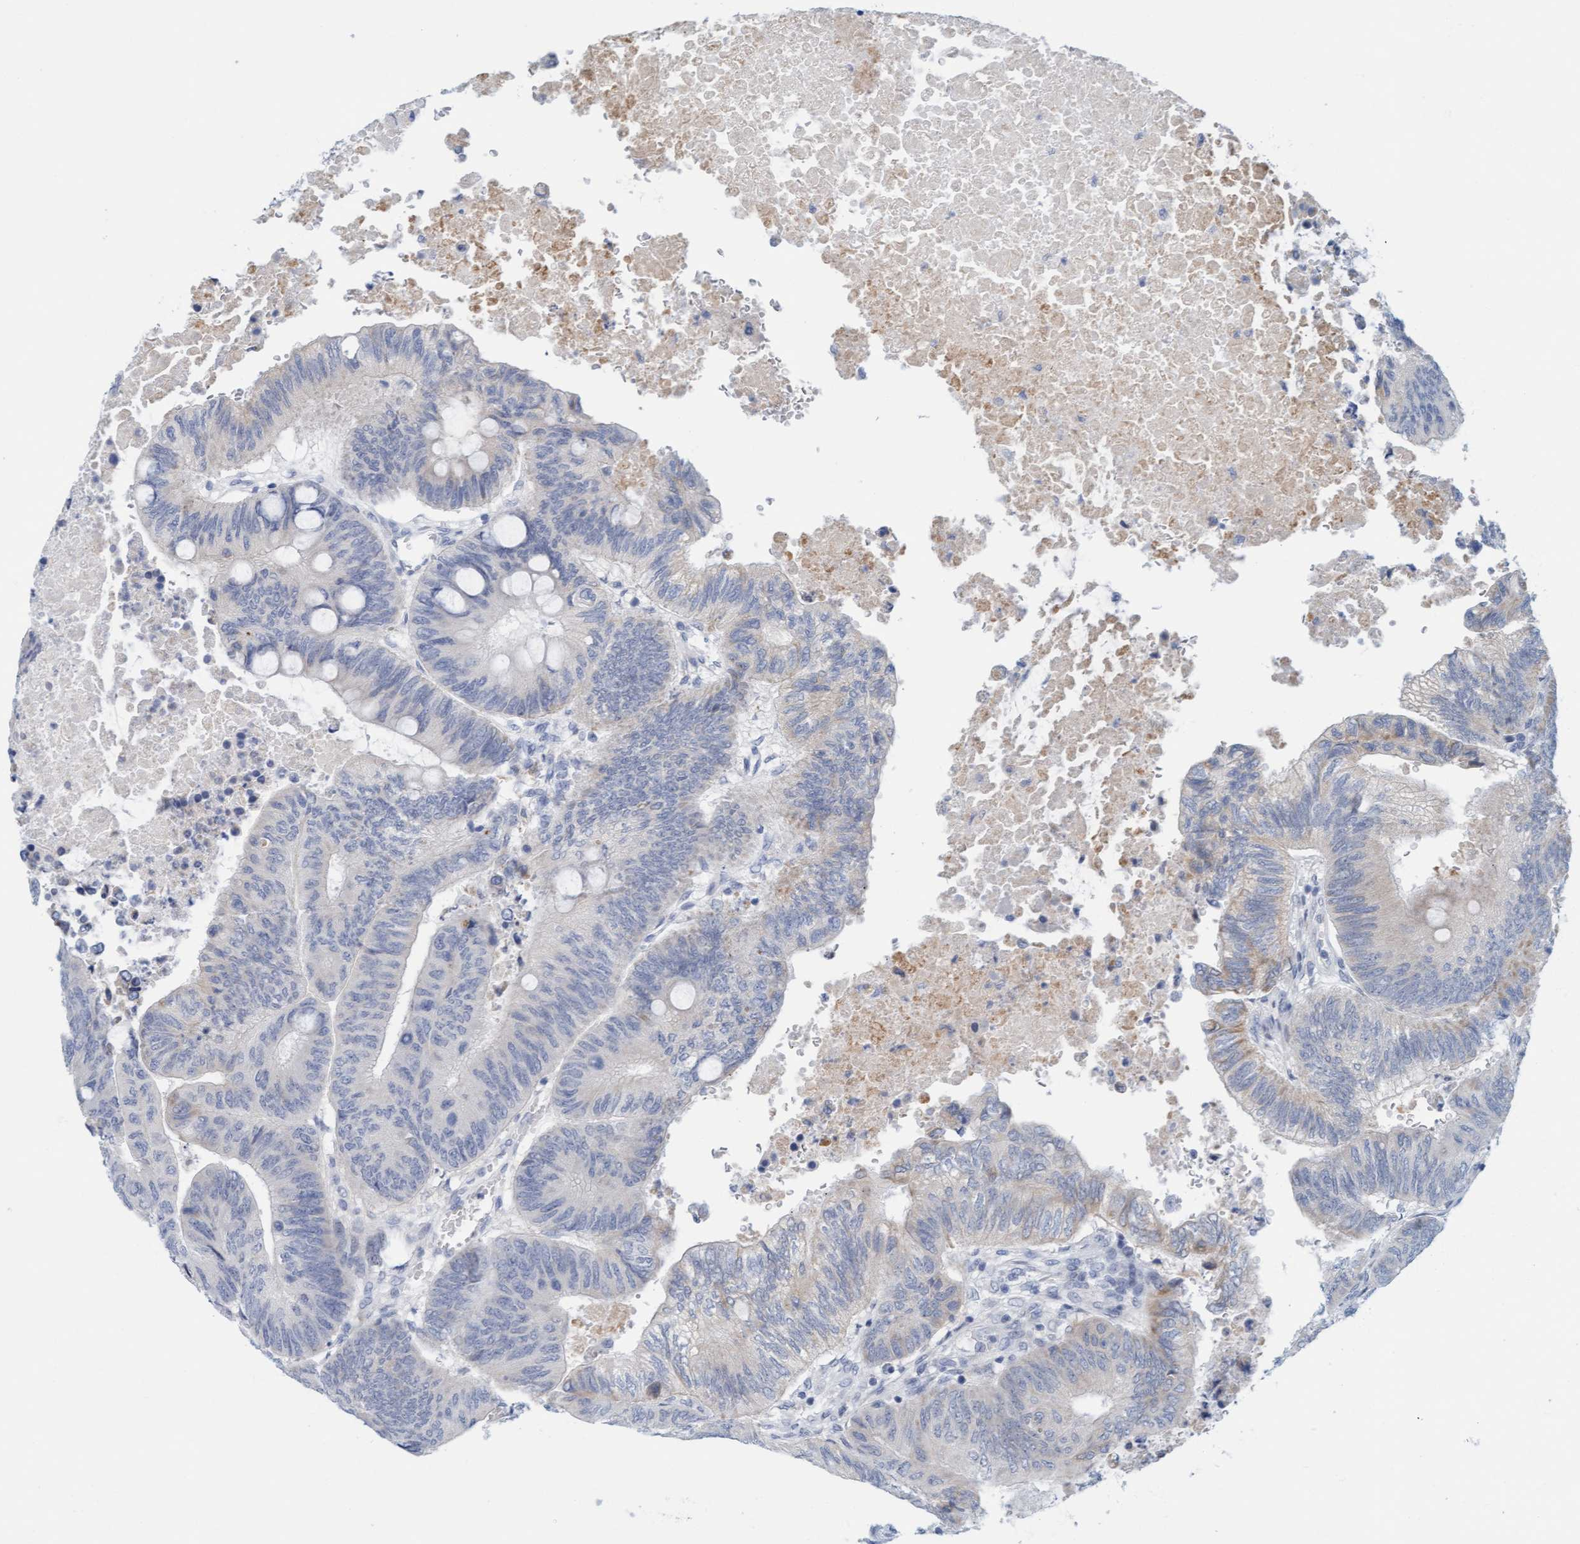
{"staining": {"intensity": "negative", "quantity": "none", "location": "none"}, "tissue": "colorectal cancer", "cell_type": "Tumor cells", "image_type": "cancer", "snomed": [{"axis": "morphology", "description": "Normal tissue, NOS"}, {"axis": "morphology", "description": "Adenocarcinoma, NOS"}, {"axis": "topography", "description": "Rectum"}, {"axis": "topography", "description": "Peripheral nerve tissue"}], "caption": "The immunohistochemistry micrograph has no significant positivity in tumor cells of colorectal cancer tissue.", "gene": "CPA3", "patient": {"sex": "male", "age": 92}}